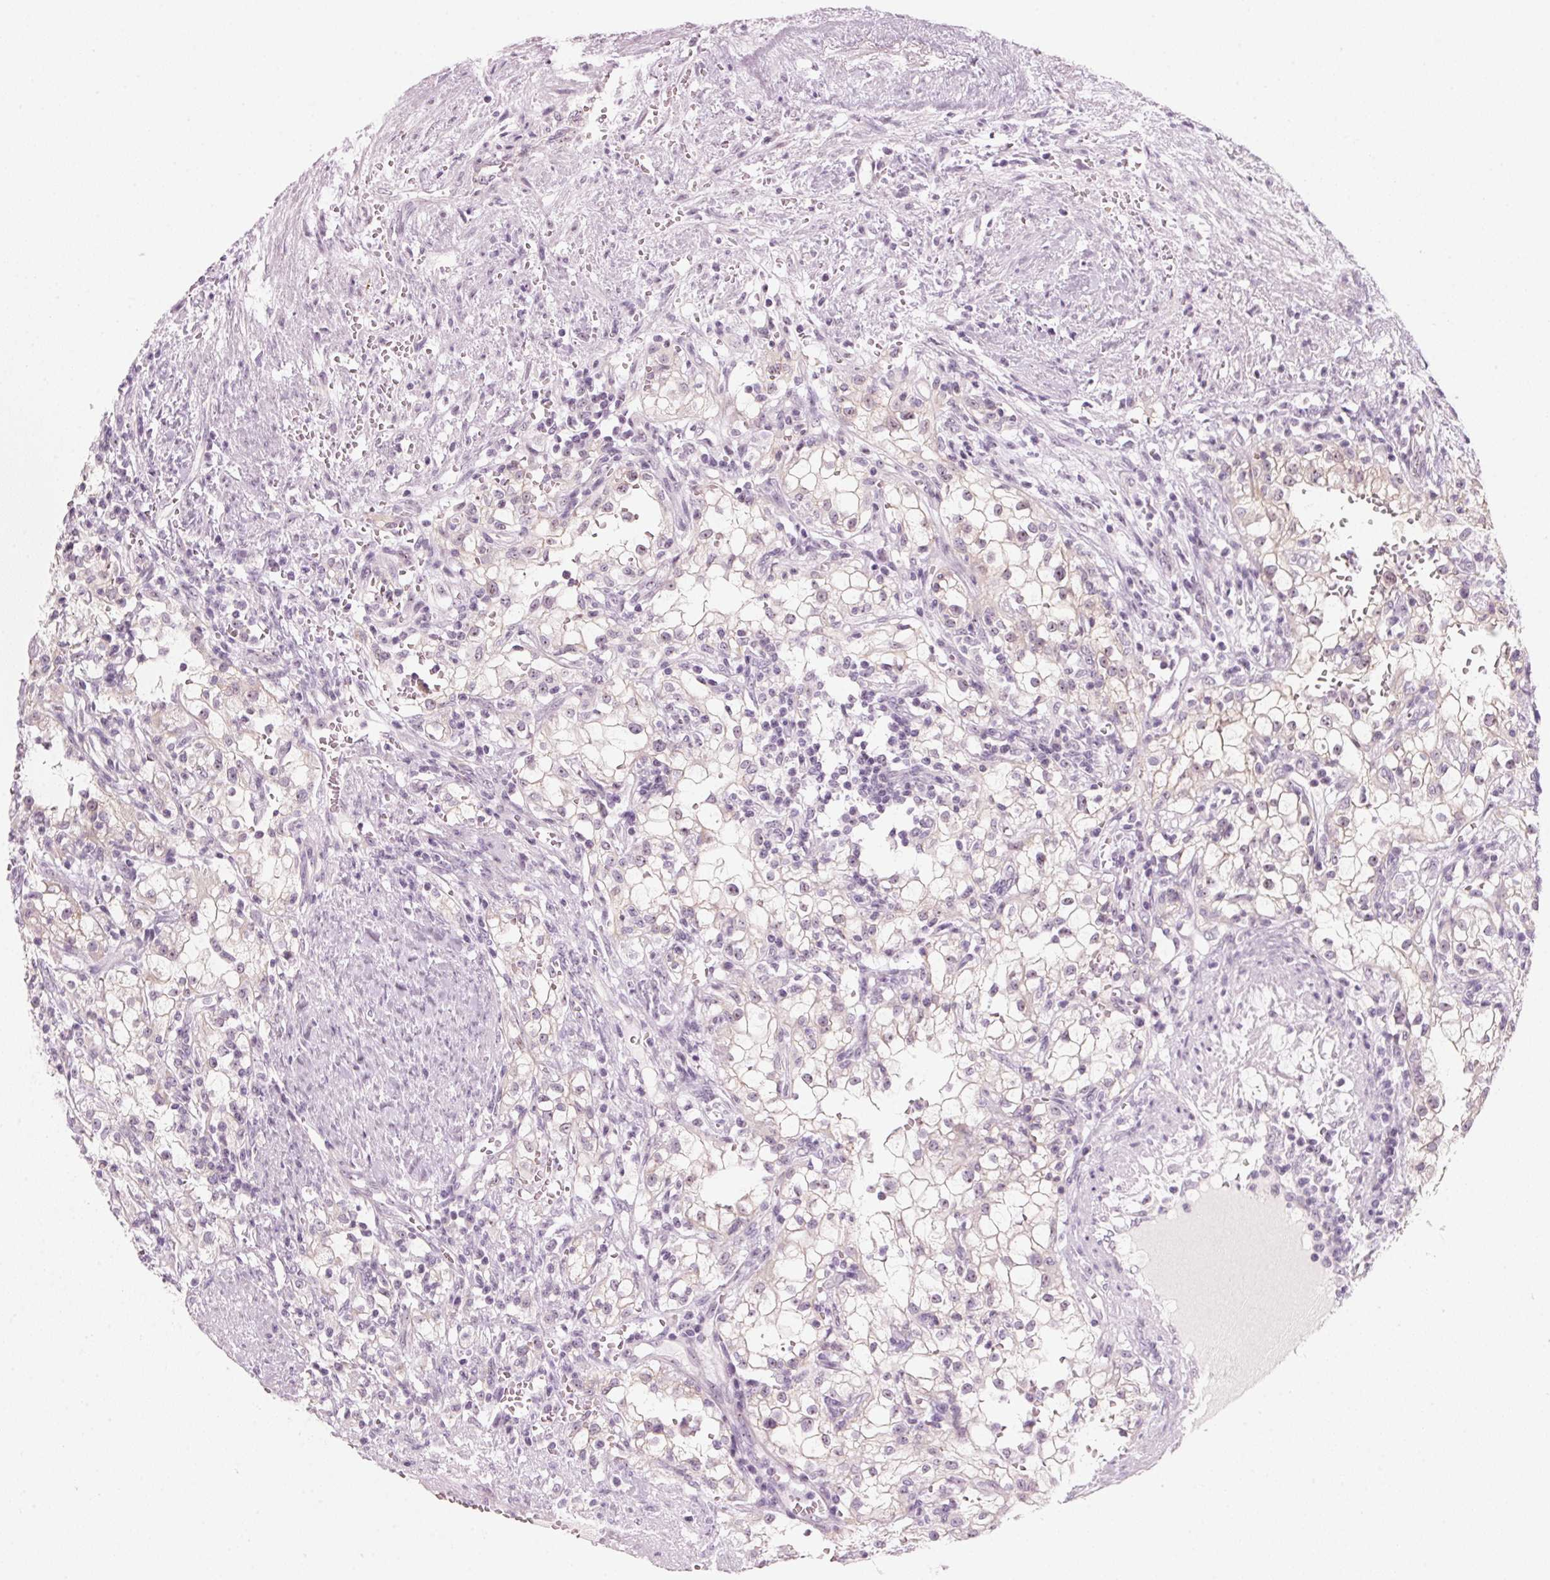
{"staining": {"intensity": "negative", "quantity": "none", "location": "none"}, "tissue": "renal cancer", "cell_type": "Tumor cells", "image_type": "cancer", "snomed": [{"axis": "morphology", "description": "Adenocarcinoma, NOS"}, {"axis": "topography", "description": "Kidney"}], "caption": "Human adenocarcinoma (renal) stained for a protein using IHC reveals no expression in tumor cells.", "gene": "DNTTIP2", "patient": {"sex": "female", "age": 74}}